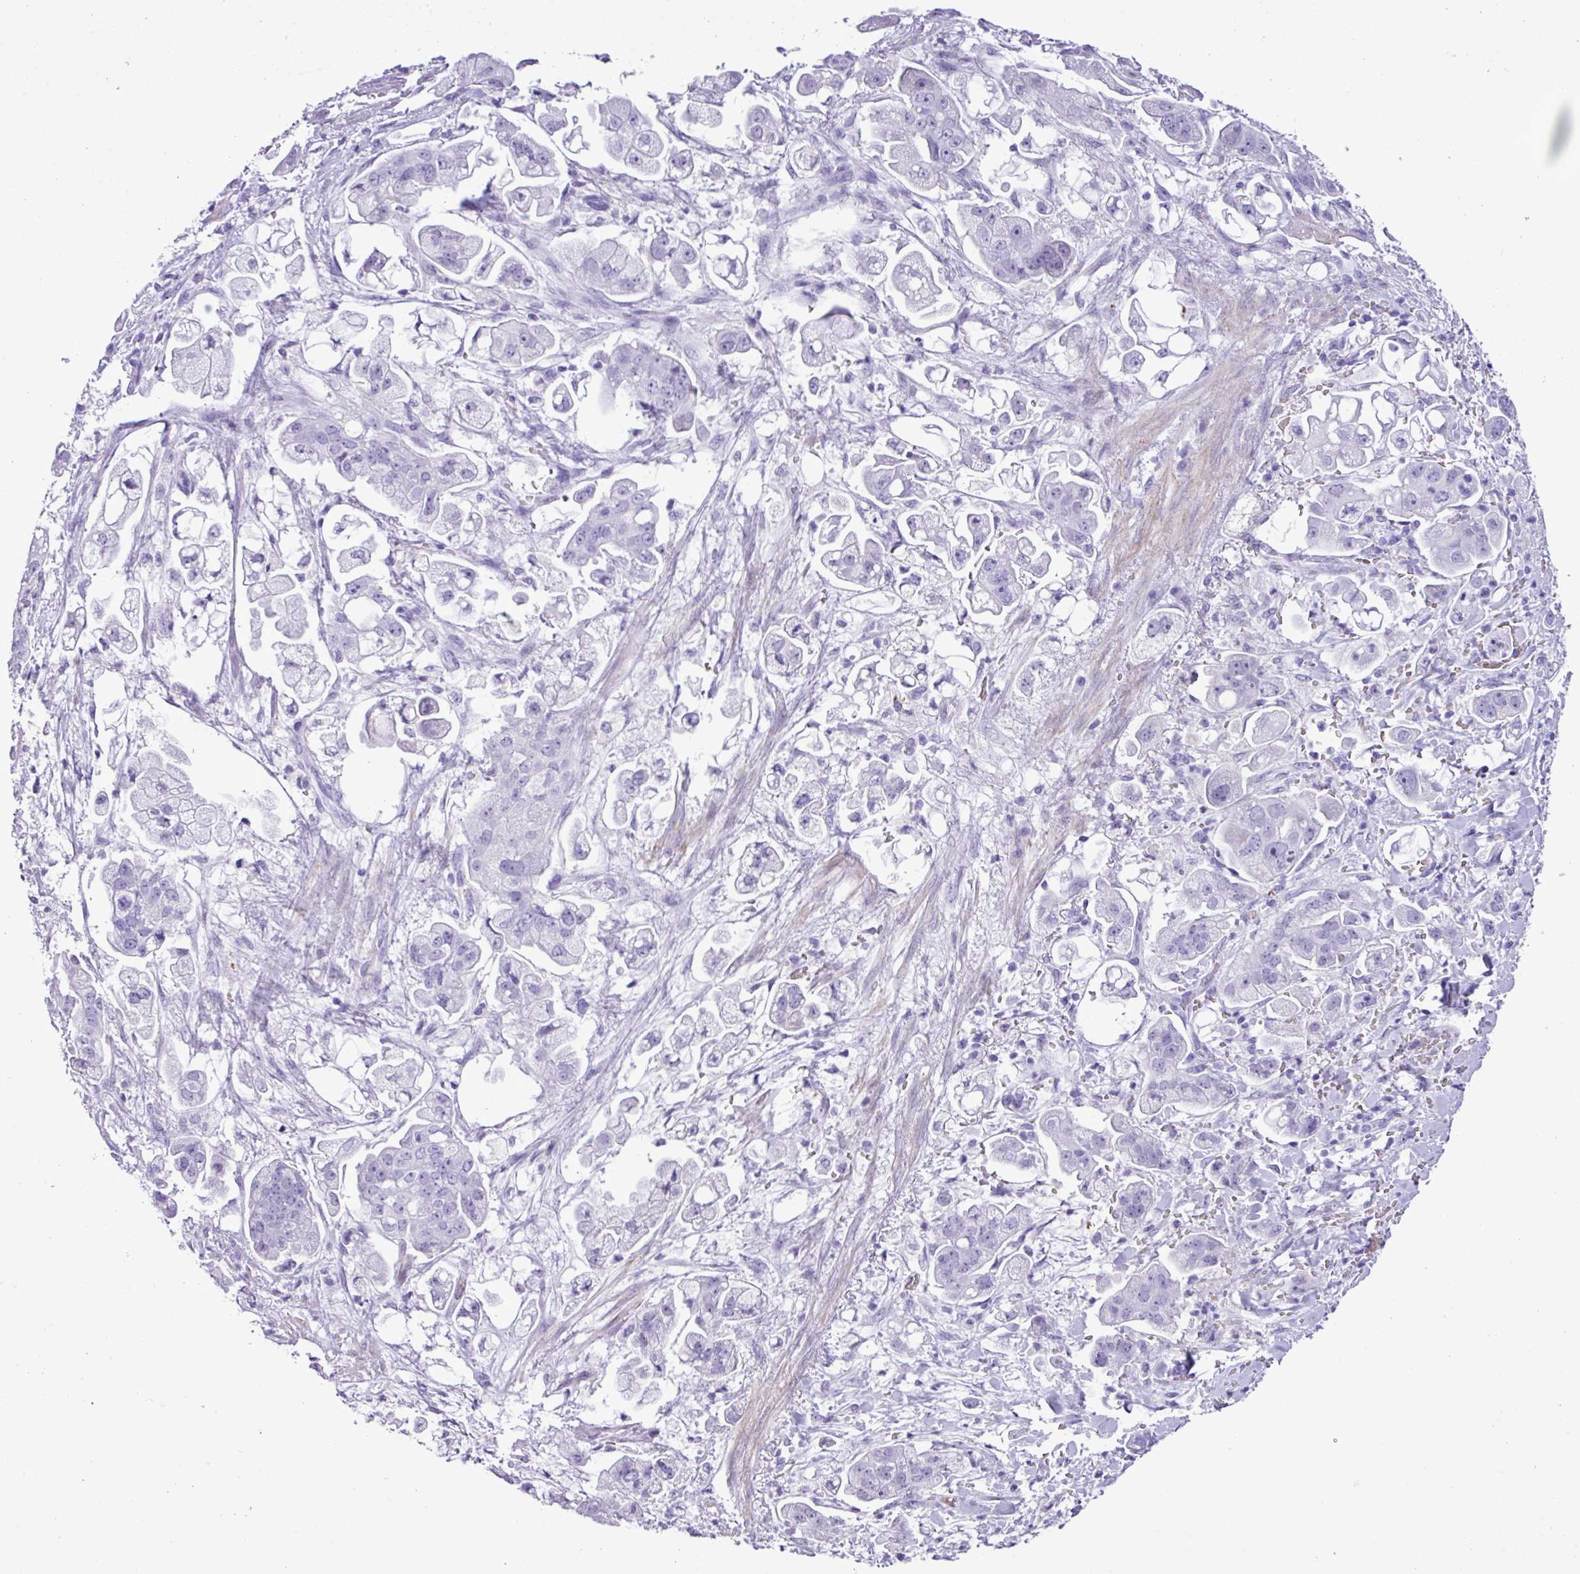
{"staining": {"intensity": "negative", "quantity": "none", "location": "none"}, "tissue": "stomach cancer", "cell_type": "Tumor cells", "image_type": "cancer", "snomed": [{"axis": "morphology", "description": "Adenocarcinoma, NOS"}, {"axis": "topography", "description": "Stomach"}], "caption": "Tumor cells are negative for brown protein staining in stomach adenocarcinoma. Nuclei are stained in blue.", "gene": "ZSCAN5A", "patient": {"sex": "male", "age": 62}}